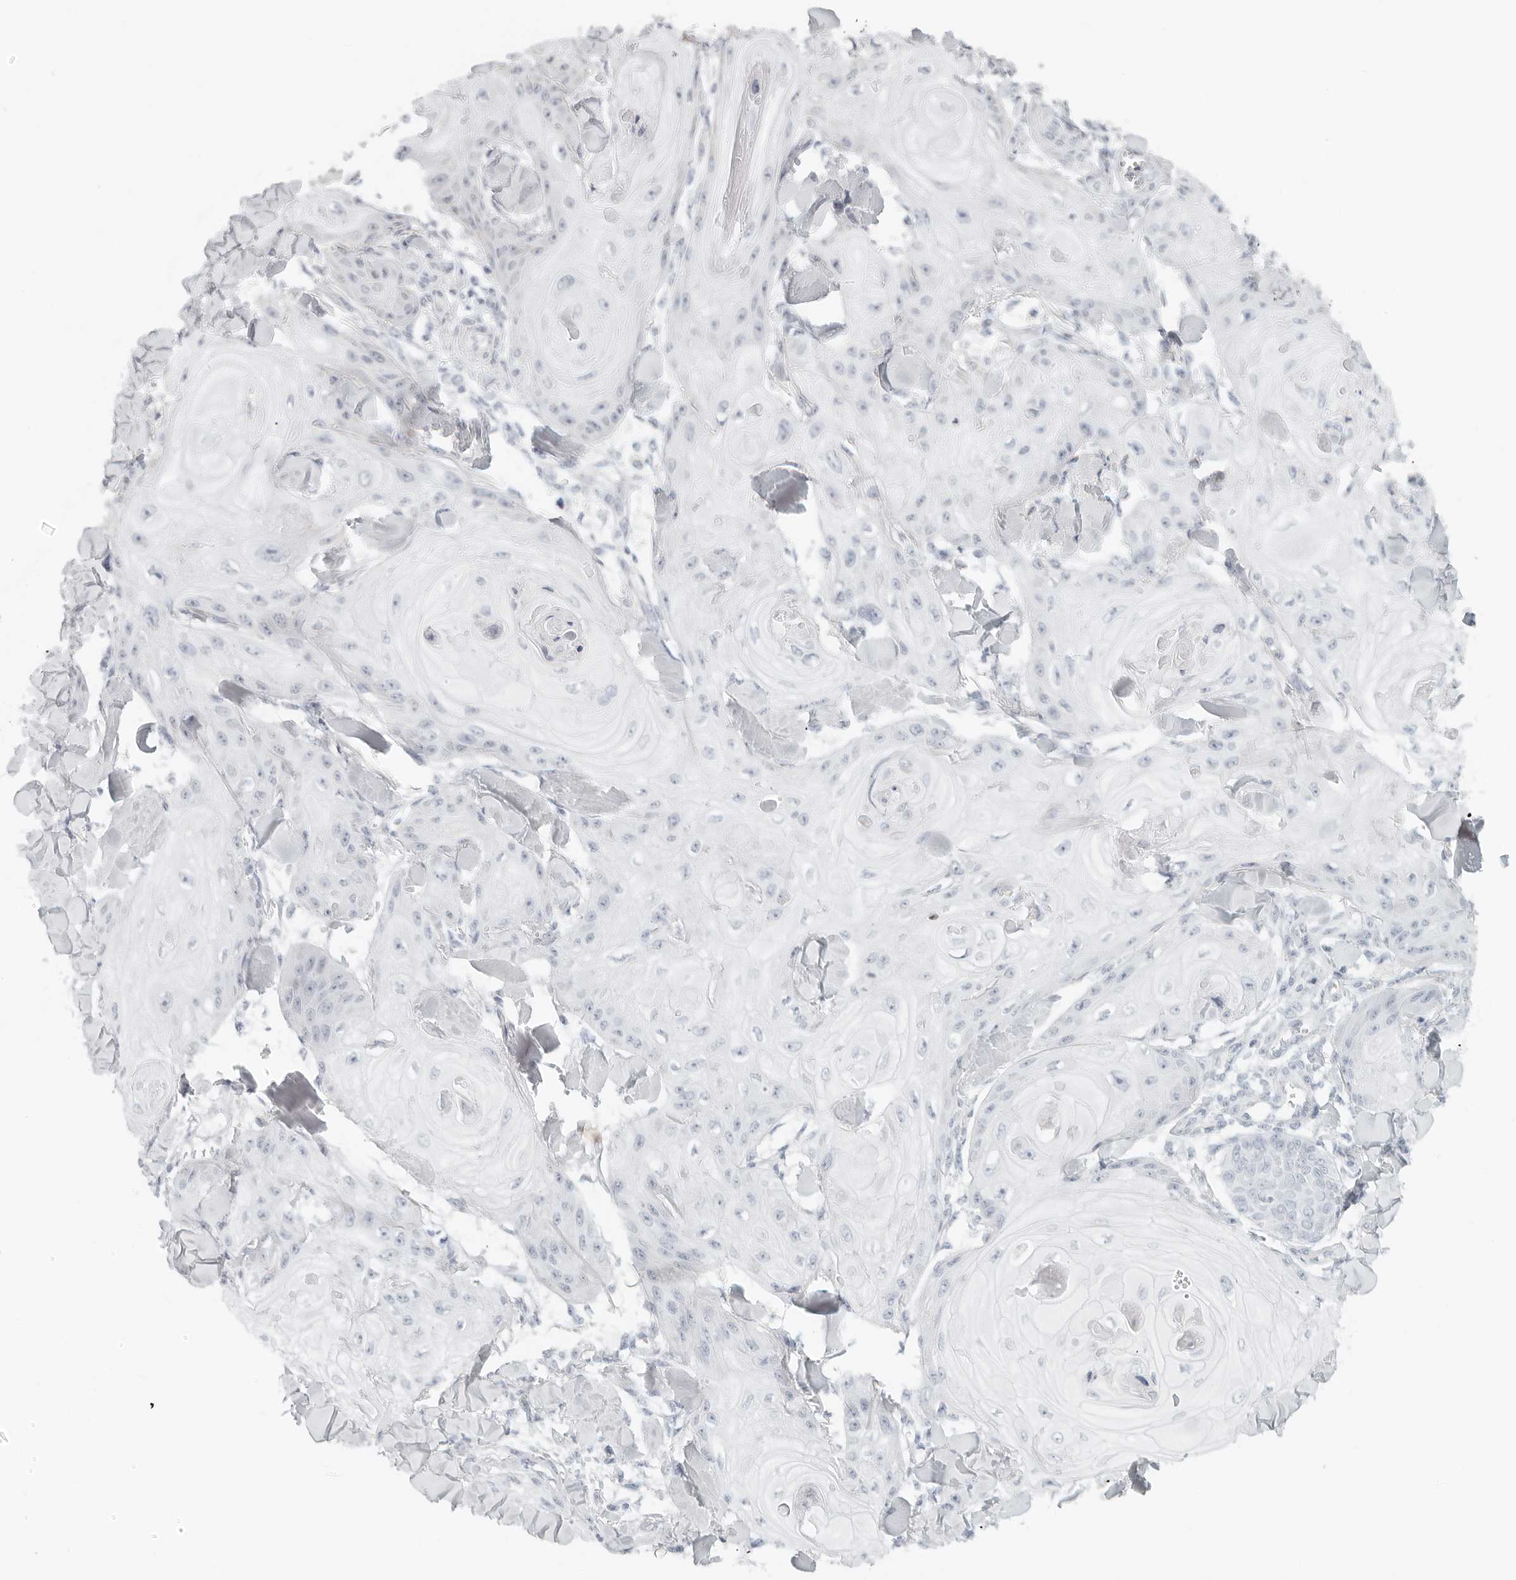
{"staining": {"intensity": "negative", "quantity": "none", "location": "none"}, "tissue": "skin cancer", "cell_type": "Tumor cells", "image_type": "cancer", "snomed": [{"axis": "morphology", "description": "Squamous cell carcinoma, NOS"}, {"axis": "topography", "description": "Skin"}], "caption": "The photomicrograph reveals no staining of tumor cells in skin squamous cell carcinoma.", "gene": "RPS6KC1", "patient": {"sex": "male", "age": 74}}